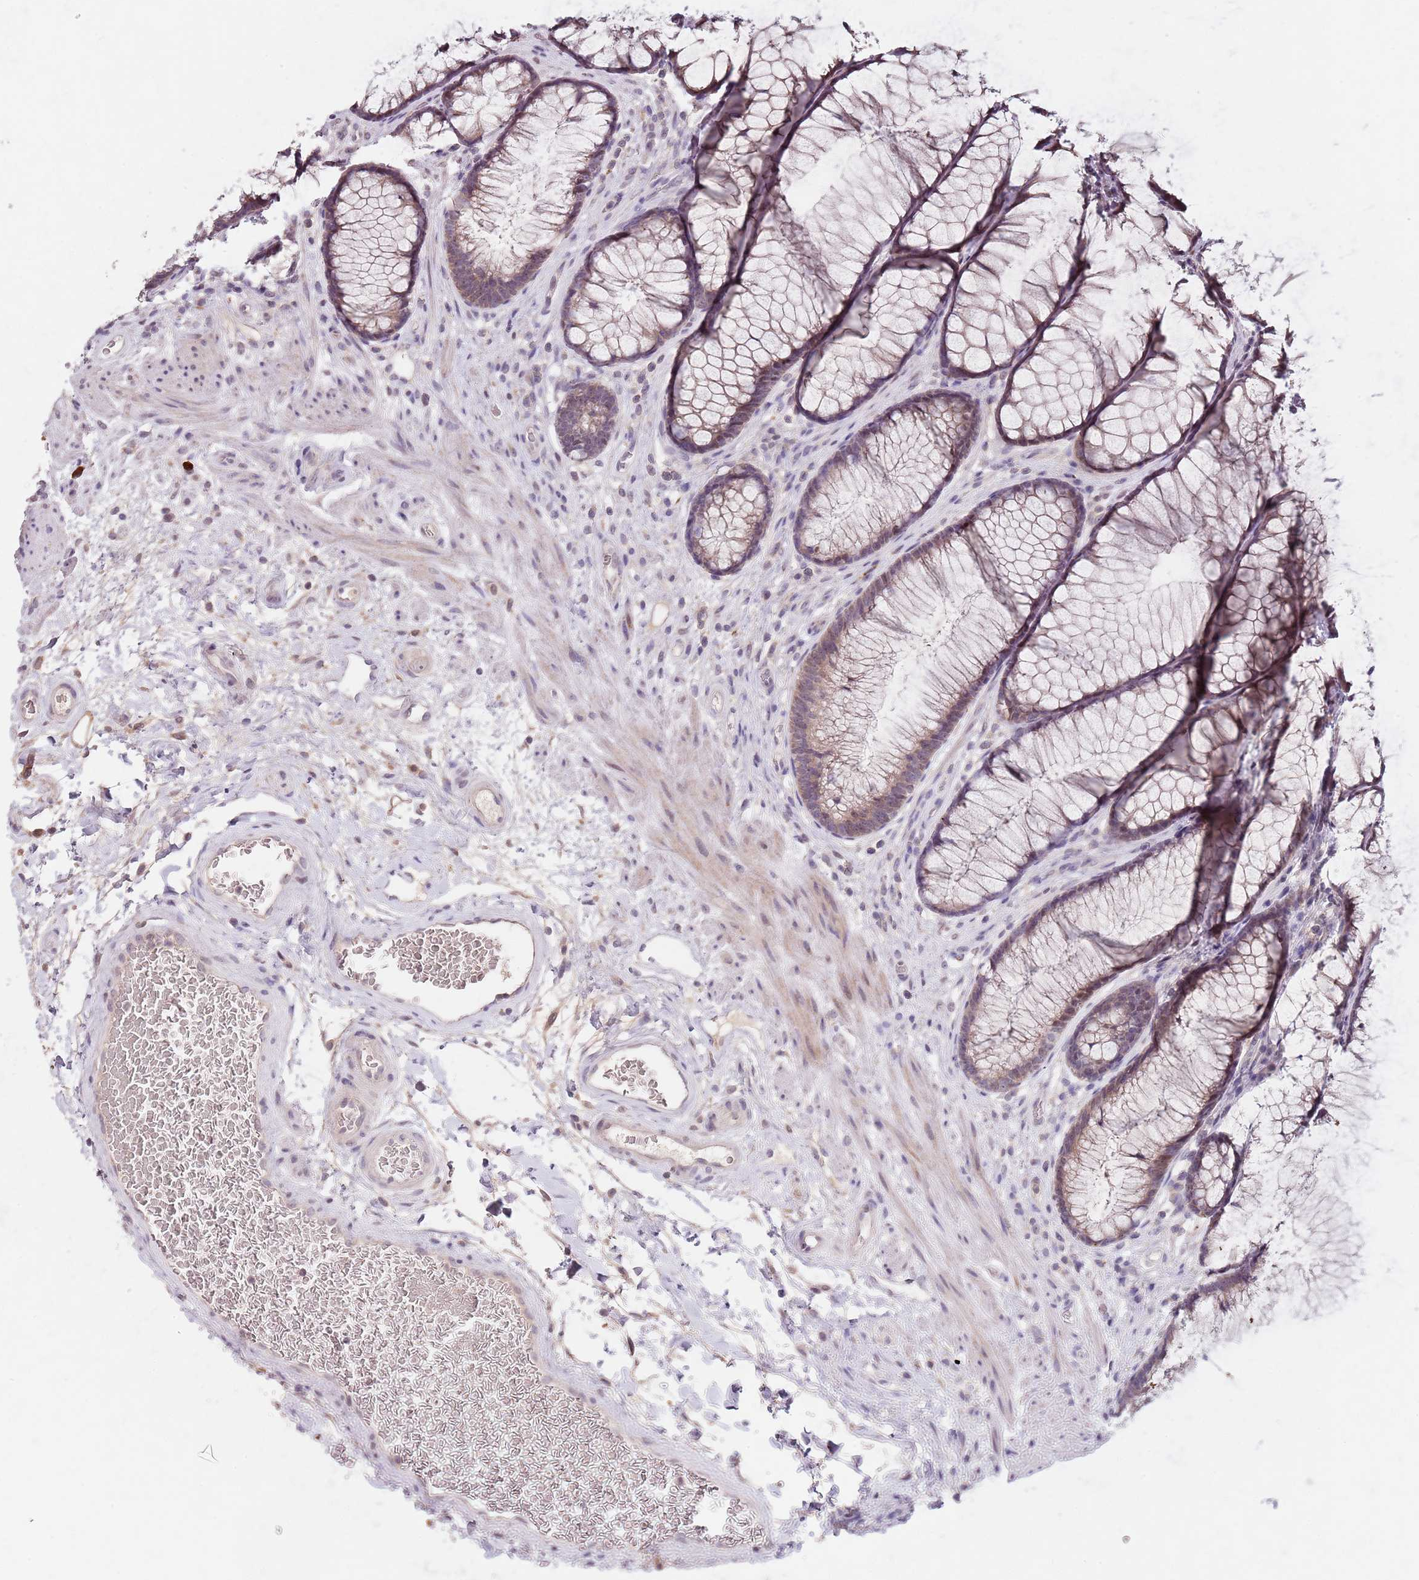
{"staining": {"intensity": "weak", "quantity": ">75%", "location": "cytoplasmic/membranous"}, "tissue": "colon", "cell_type": "Endothelial cells", "image_type": "normal", "snomed": [{"axis": "morphology", "description": "Normal tissue, NOS"}, {"axis": "topography", "description": "Colon"}], "caption": "High-magnification brightfield microscopy of unremarkable colon stained with DAB (brown) and counterstained with hematoxylin (blue). endothelial cells exhibit weak cytoplasmic/membranous positivity is seen in about>75% of cells.", "gene": "NRDE2", "patient": {"sex": "female", "age": 82}}